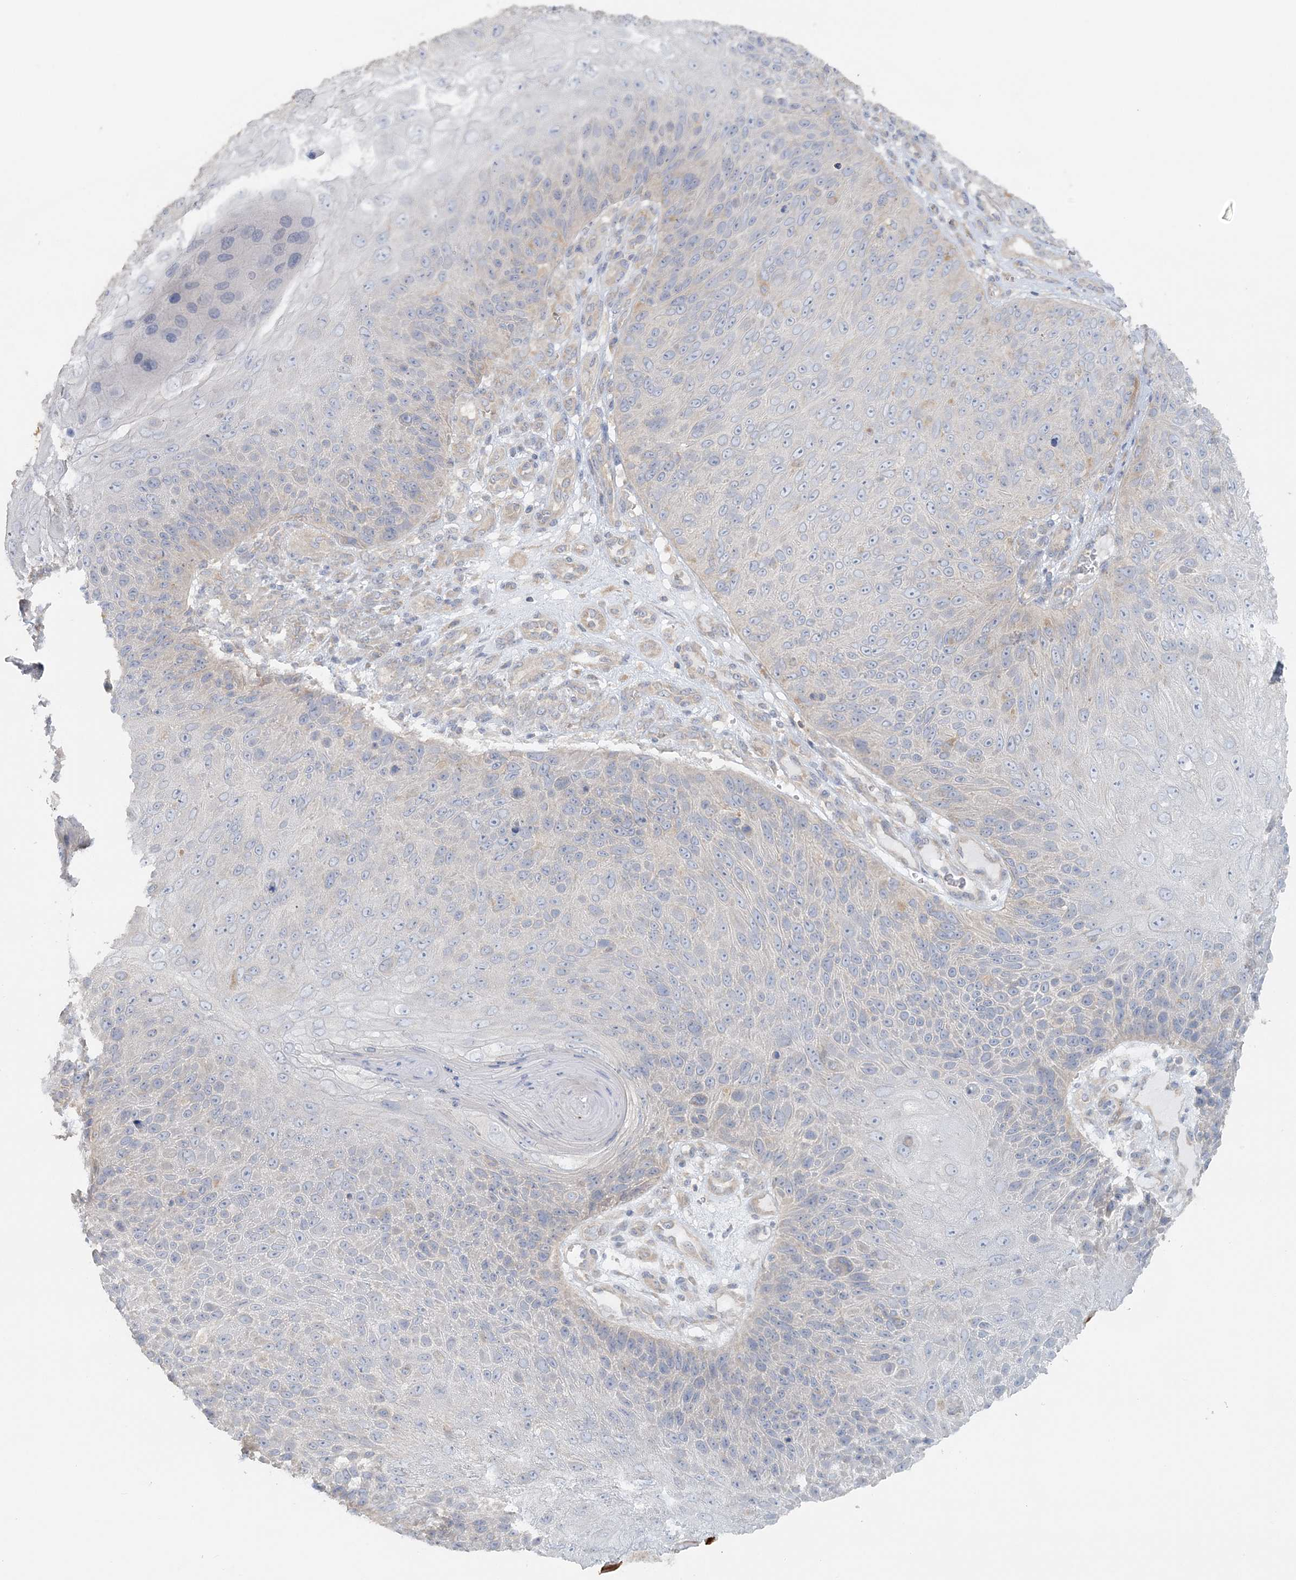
{"staining": {"intensity": "negative", "quantity": "none", "location": "none"}, "tissue": "skin cancer", "cell_type": "Tumor cells", "image_type": "cancer", "snomed": [{"axis": "morphology", "description": "Squamous cell carcinoma, NOS"}, {"axis": "topography", "description": "Skin"}], "caption": "Tumor cells are negative for protein expression in human squamous cell carcinoma (skin).", "gene": "TBC1D5", "patient": {"sex": "female", "age": 88}}